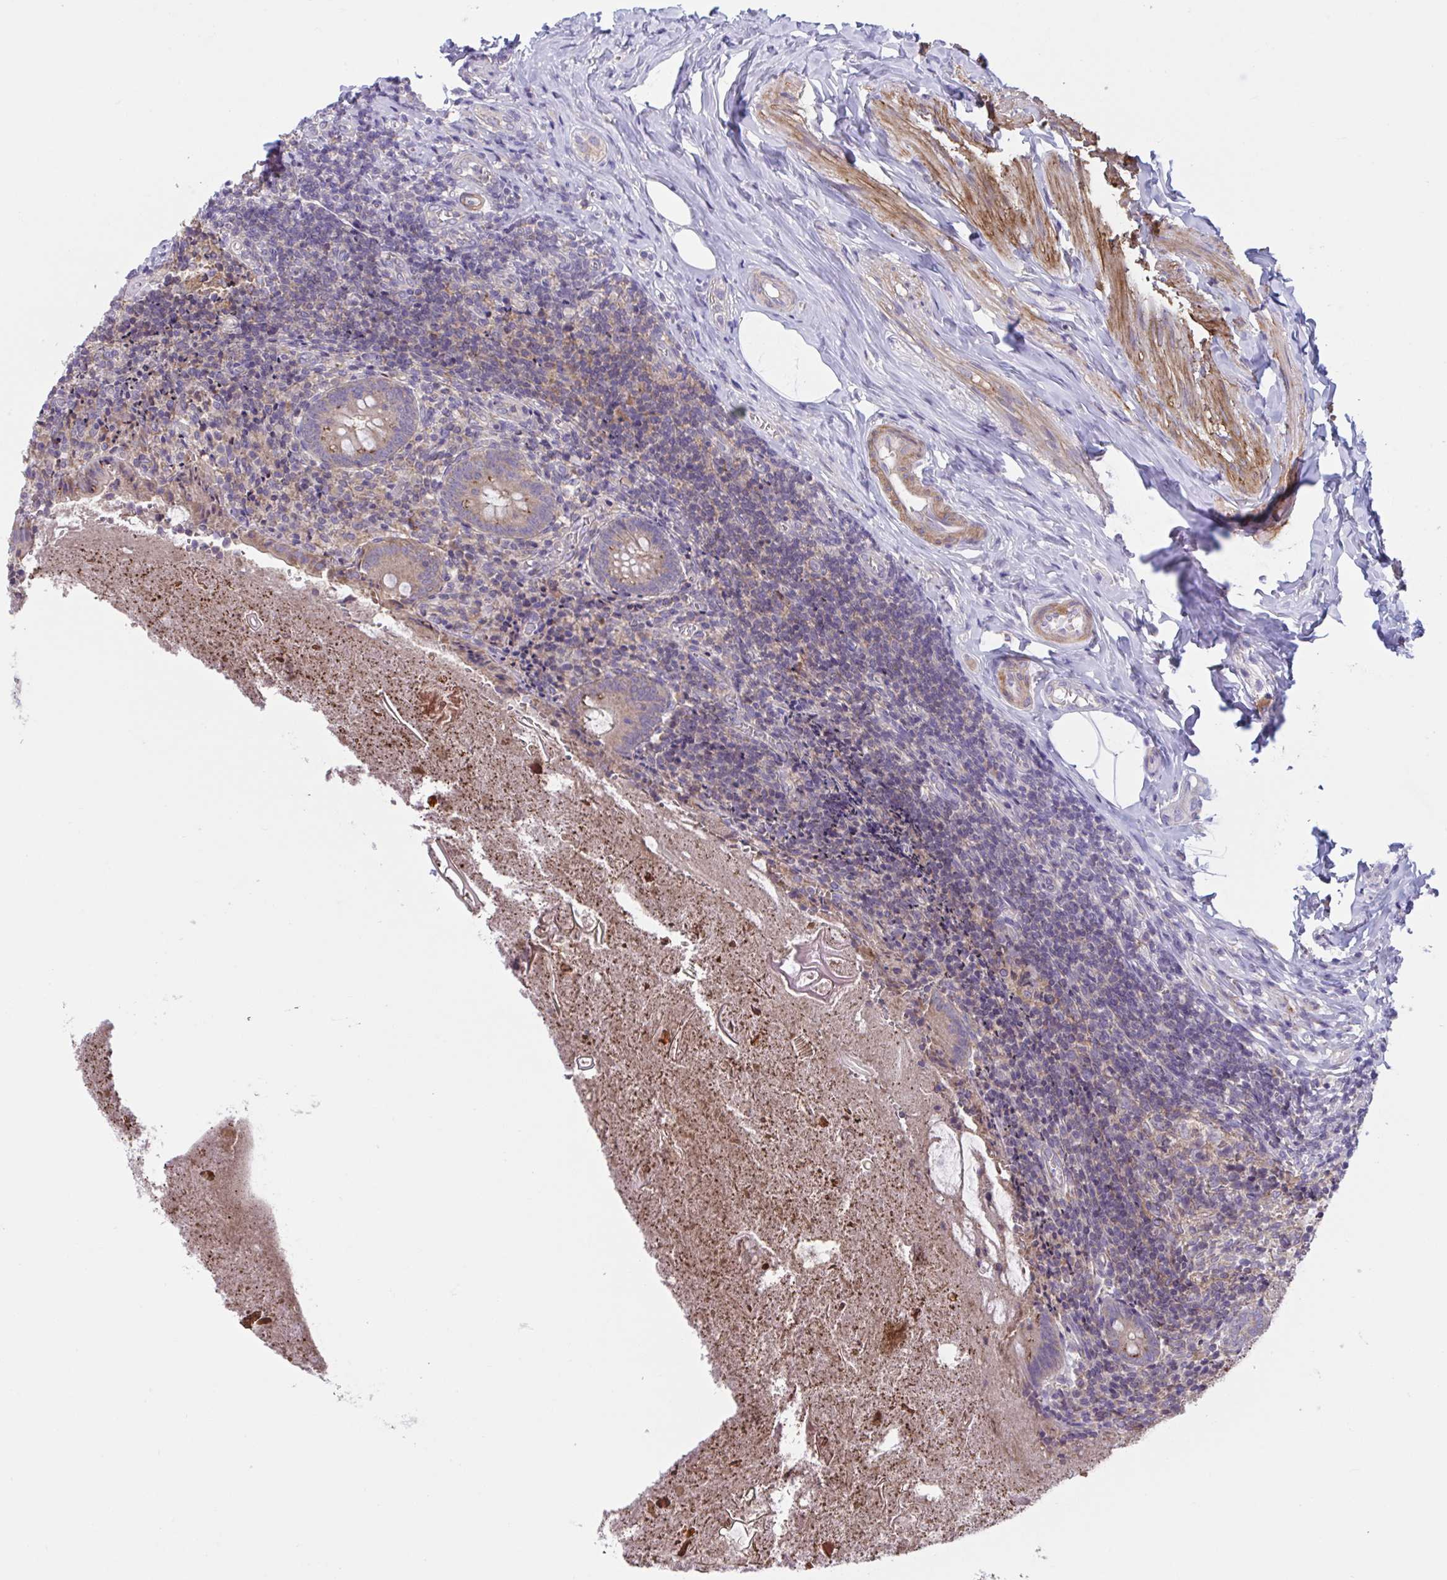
{"staining": {"intensity": "weak", "quantity": ">75%", "location": "cytoplasmic/membranous"}, "tissue": "appendix", "cell_type": "Glandular cells", "image_type": "normal", "snomed": [{"axis": "morphology", "description": "Normal tissue, NOS"}, {"axis": "topography", "description": "Appendix"}], "caption": "Glandular cells demonstrate weak cytoplasmic/membranous expression in about >75% of cells in normal appendix. Nuclei are stained in blue.", "gene": "WNT9B", "patient": {"sex": "female", "age": 17}}